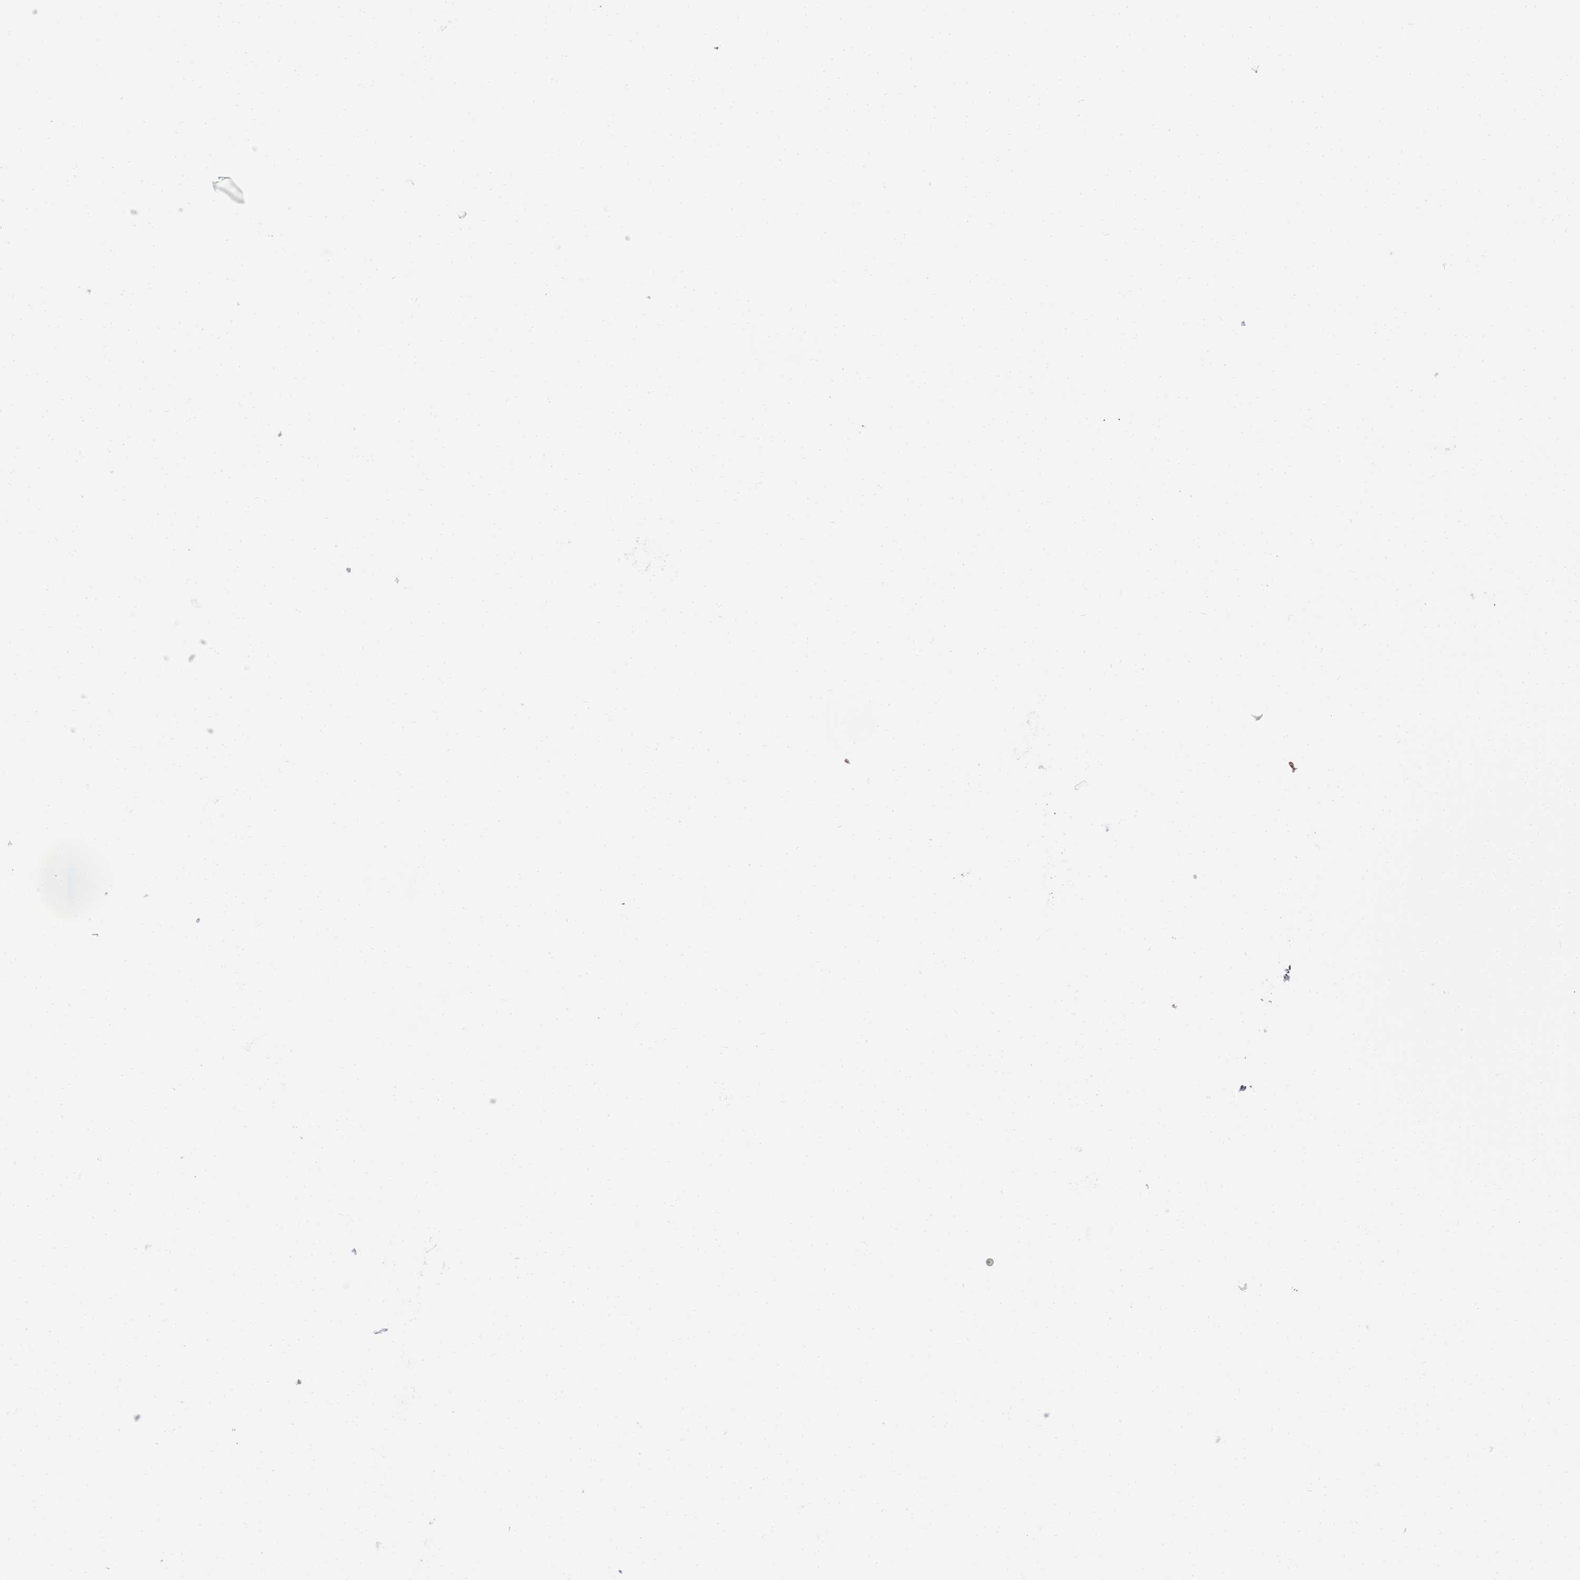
{"staining": {"intensity": "weak", "quantity": "25%-75%", "location": "cytoplasmic/membranous"}, "tissue": "renal cancer", "cell_type": "Tumor cells", "image_type": "cancer", "snomed": [{"axis": "morphology", "description": "Adenocarcinoma, NOS"}, {"axis": "topography", "description": "Kidney"}], "caption": "Immunohistochemistry (IHC) of renal cancer demonstrates low levels of weak cytoplasmic/membranous positivity in approximately 25%-75% of tumor cells.", "gene": "TPM1", "patient": {"sex": "female", "age": 52}}